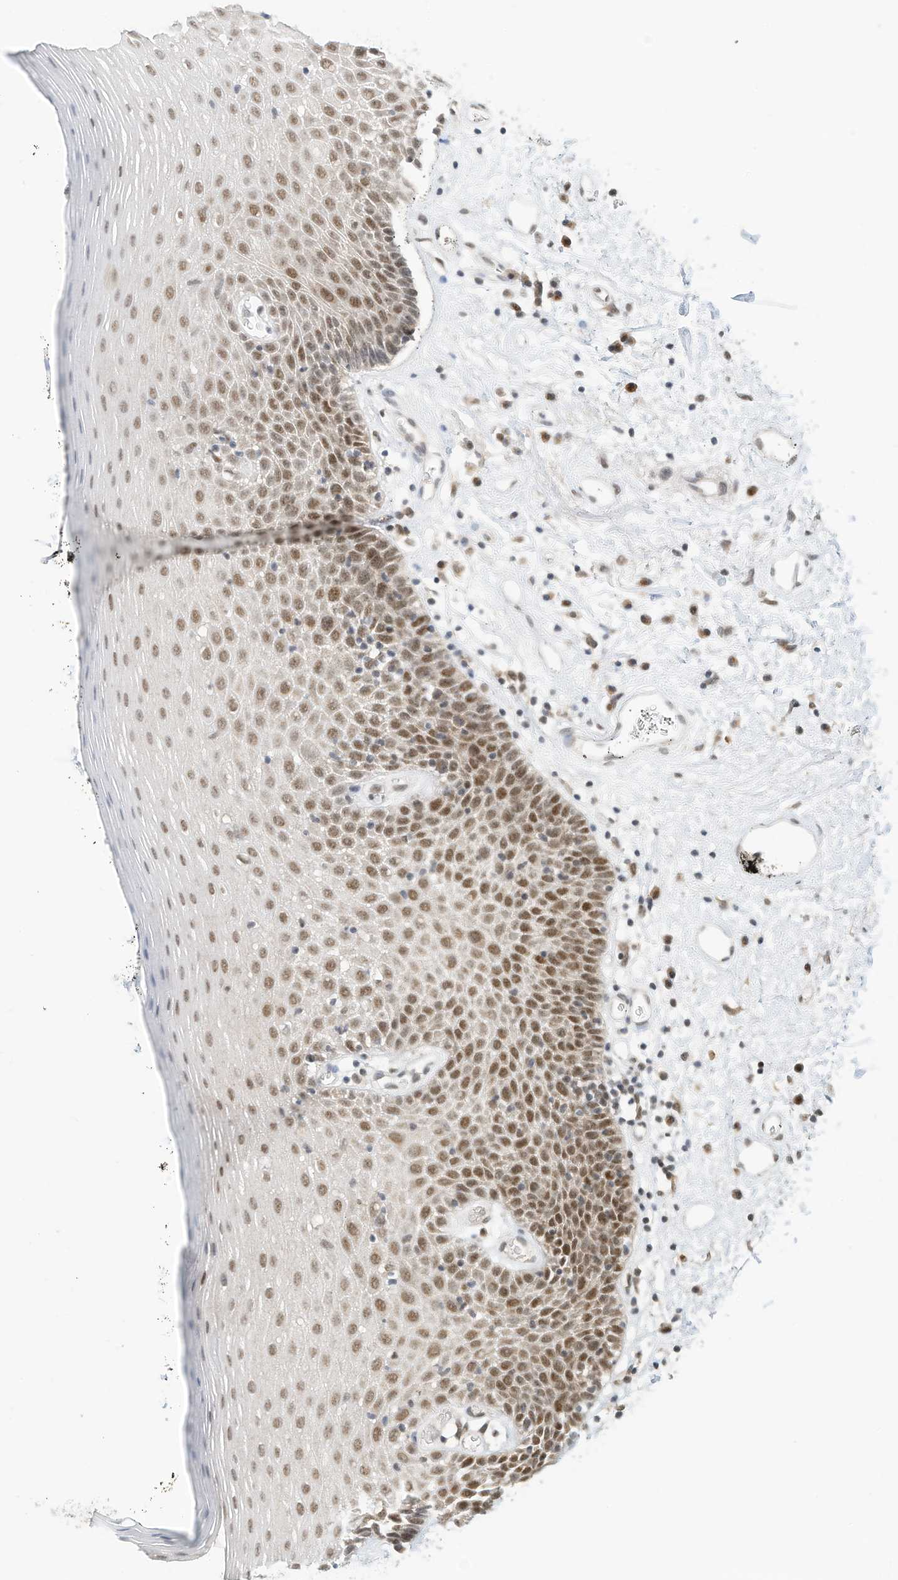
{"staining": {"intensity": "moderate", "quantity": ">75%", "location": "nuclear"}, "tissue": "oral mucosa", "cell_type": "Squamous epithelial cells", "image_type": "normal", "snomed": [{"axis": "morphology", "description": "Normal tissue, NOS"}, {"axis": "topography", "description": "Oral tissue"}], "caption": "High-magnification brightfield microscopy of benign oral mucosa stained with DAB (brown) and counterstained with hematoxylin (blue). squamous epithelial cells exhibit moderate nuclear positivity is present in approximately>75% of cells. (DAB (3,3'-diaminobenzidine) IHC with brightfield microscopy, high magnification).", "gene": "OGT", "patient": {"sex": "male", "age": 74}}